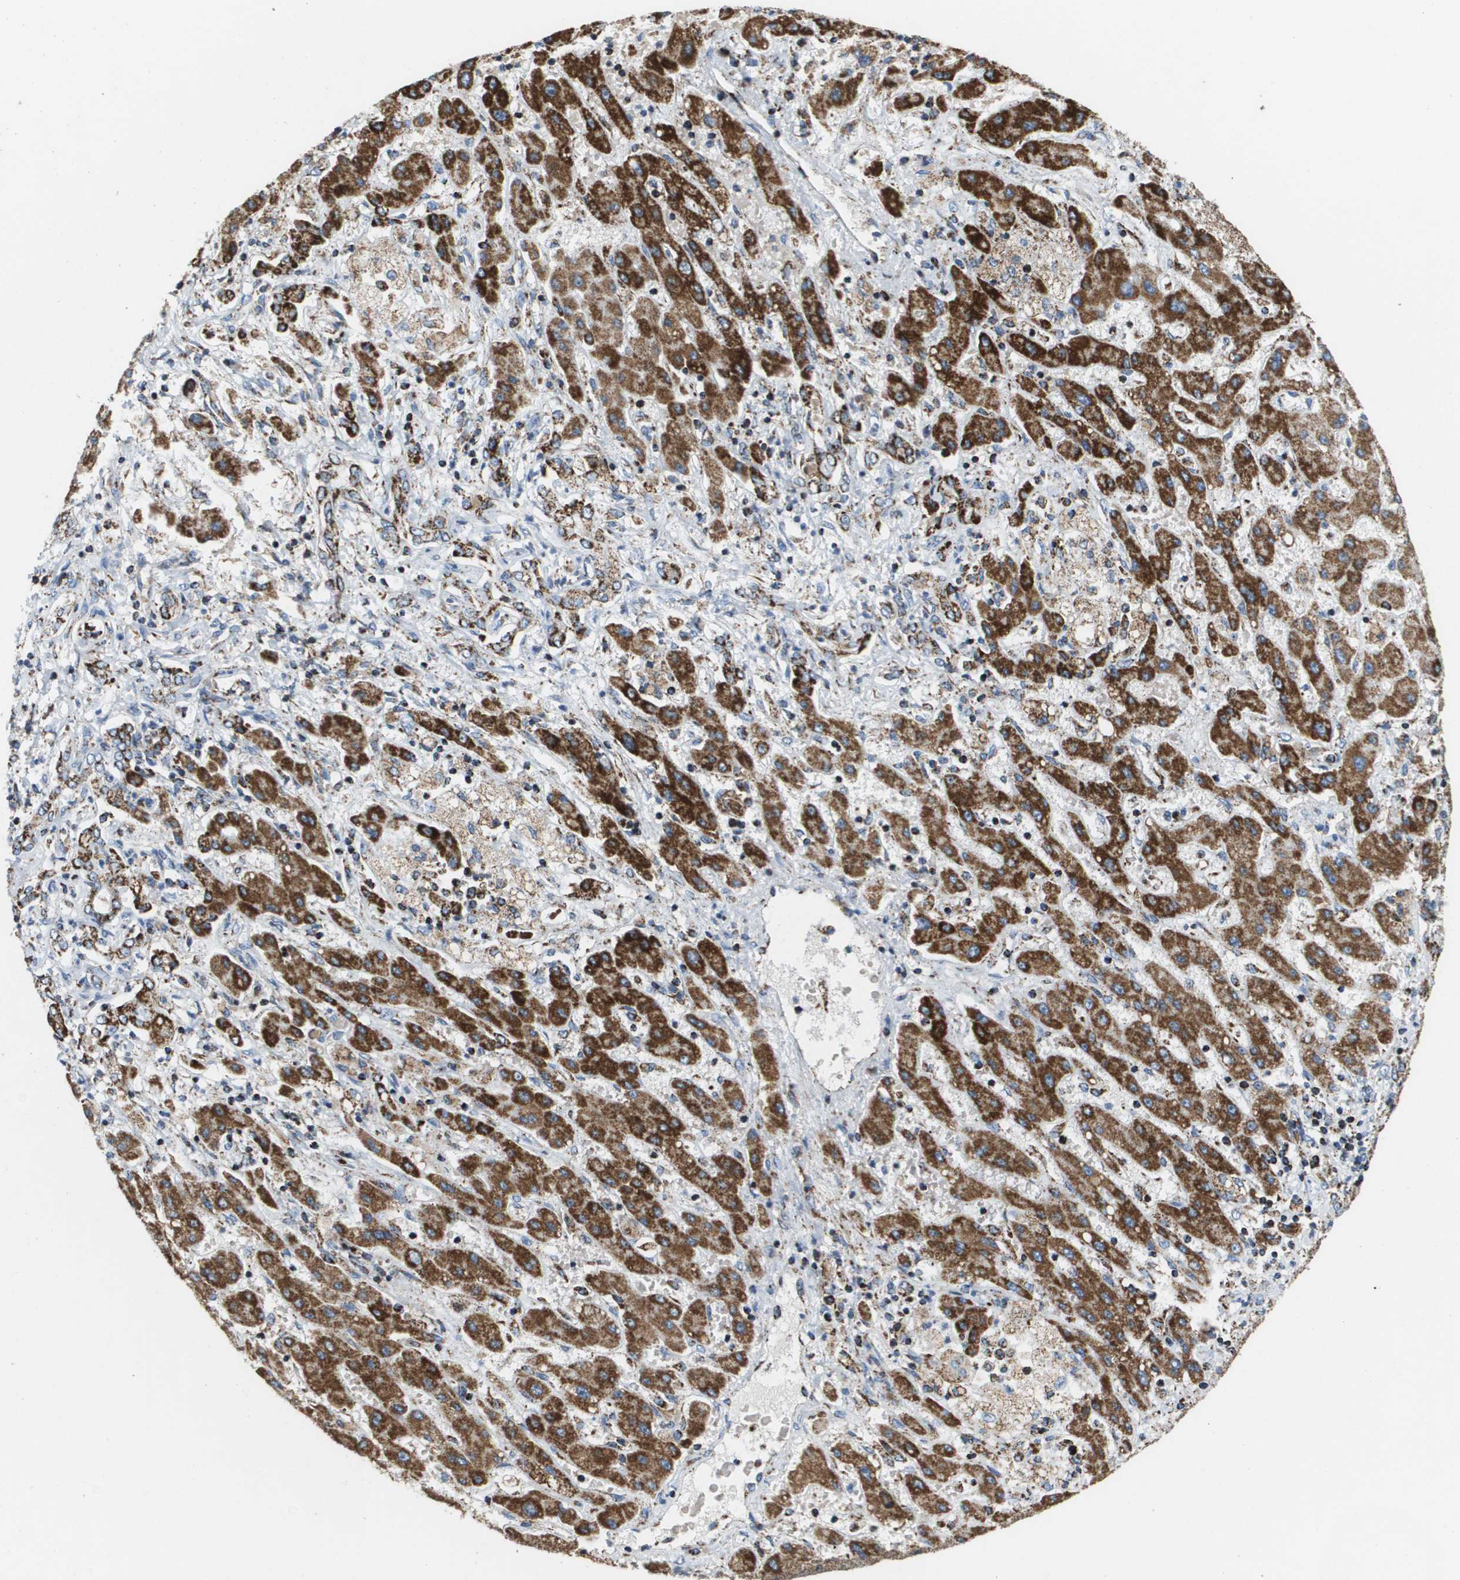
{"staining": {"intensity": "strong", "quantity": ">75%", "location": "cytoplasmic/membranous"}, "tissue": "liver cancer", "cell_type": "Tumor cells", "image_type": "cancer", "snomed": [{"axis": "morphology", "description": "Cholangiocarcinoma"}, {"axis": "topography", "description": "Liver"}], "caption": "This image reveals immunohistochemistry staining of human liver cancer, with high strong cytoplasmic/membranous positivity in approximately >75% of tumor cells.", "gene": "ATP5F1B", "patient": {"sex": "male", "age": 50}}